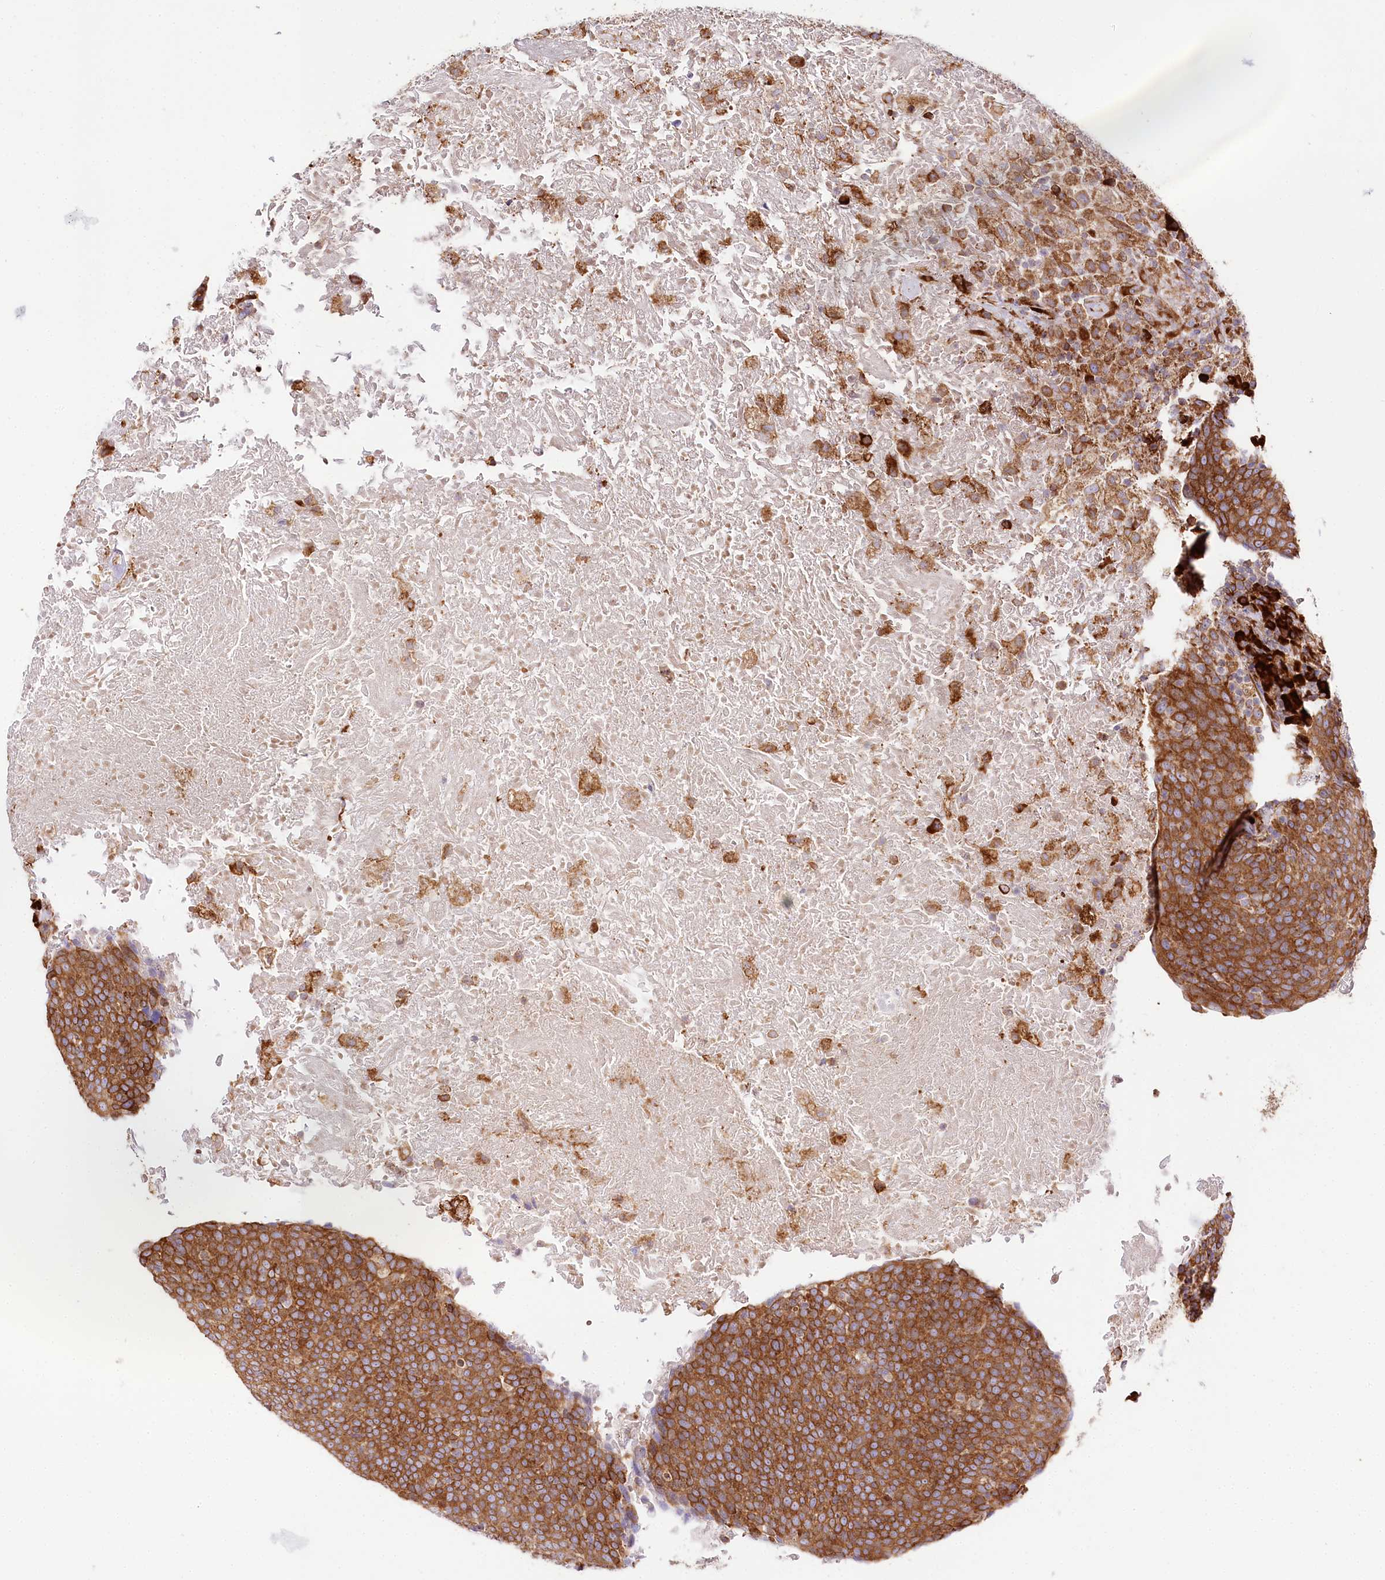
{"staining": {"intensity": "moderate", "quantity": ">75%", "location": "cytoplasmic/membranous"}, "tissue": "head and neck cancer", "cell_type": "Tumor cells", "image_type": "cancer", "snomed": [{"axis": "morphology", "description": "Squamous cell carcinoma, NOS"}, {"axis": "morphology", "description": "Squamous cell carcinoma, metastatic, NOS"}, {"axis": "topography", "description": "Lymph node"}, {"axis": "topography", "description": "Head-Neck"}], "caption": "This image displays head and neck squamous cell carcinoma stained with immunohistochemistry to label a protein in brown. The cytoplasmic/membranous of tumor cells show moderate positivity for the protein. Nuclei are counter-stained blue.", "gene": "CNPY2", "patient": {"sex": "male", "age": 62}}